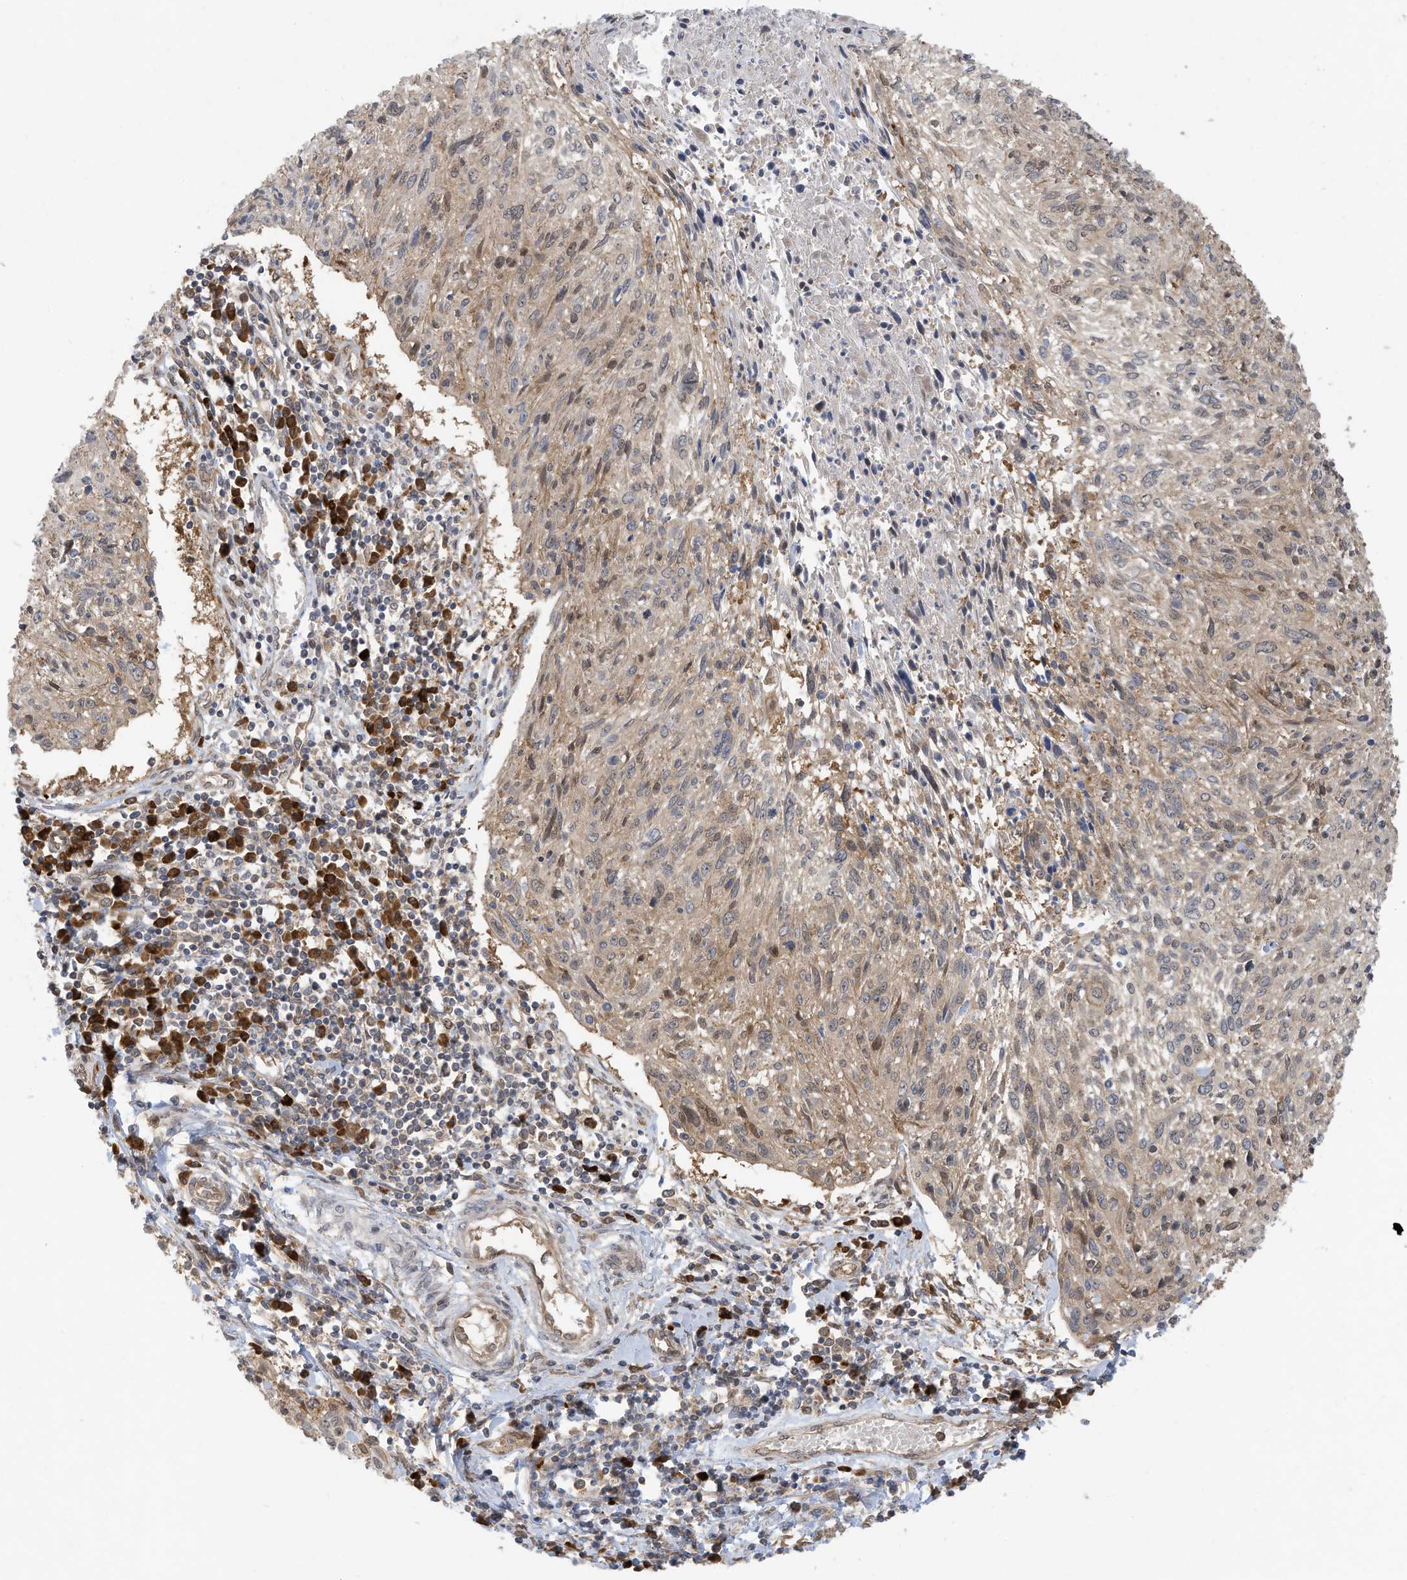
{"staining": {"intensity": "weak", "quantity": "25%-75%", "location": "cytoplasmic/membranous"}, "tissue": "cervical cancer", "cell_type": "Tumor cells", "image_type": "cancer", "snomed": [{"axis": "morphology", "description": "Squamous cell carcinoma, NOS"}, {"axis": "topography", "description": "Cervix"}], "caption": "Squamous cell carcinoma (cervical) stained with immunohistochemistry (IHC) exhibits weak cytoplasmic/membranous positivity in approximately 25%-75% of tumor cells.", "gene": "USE1", "patient": {"sex": "female", "age": 51}}